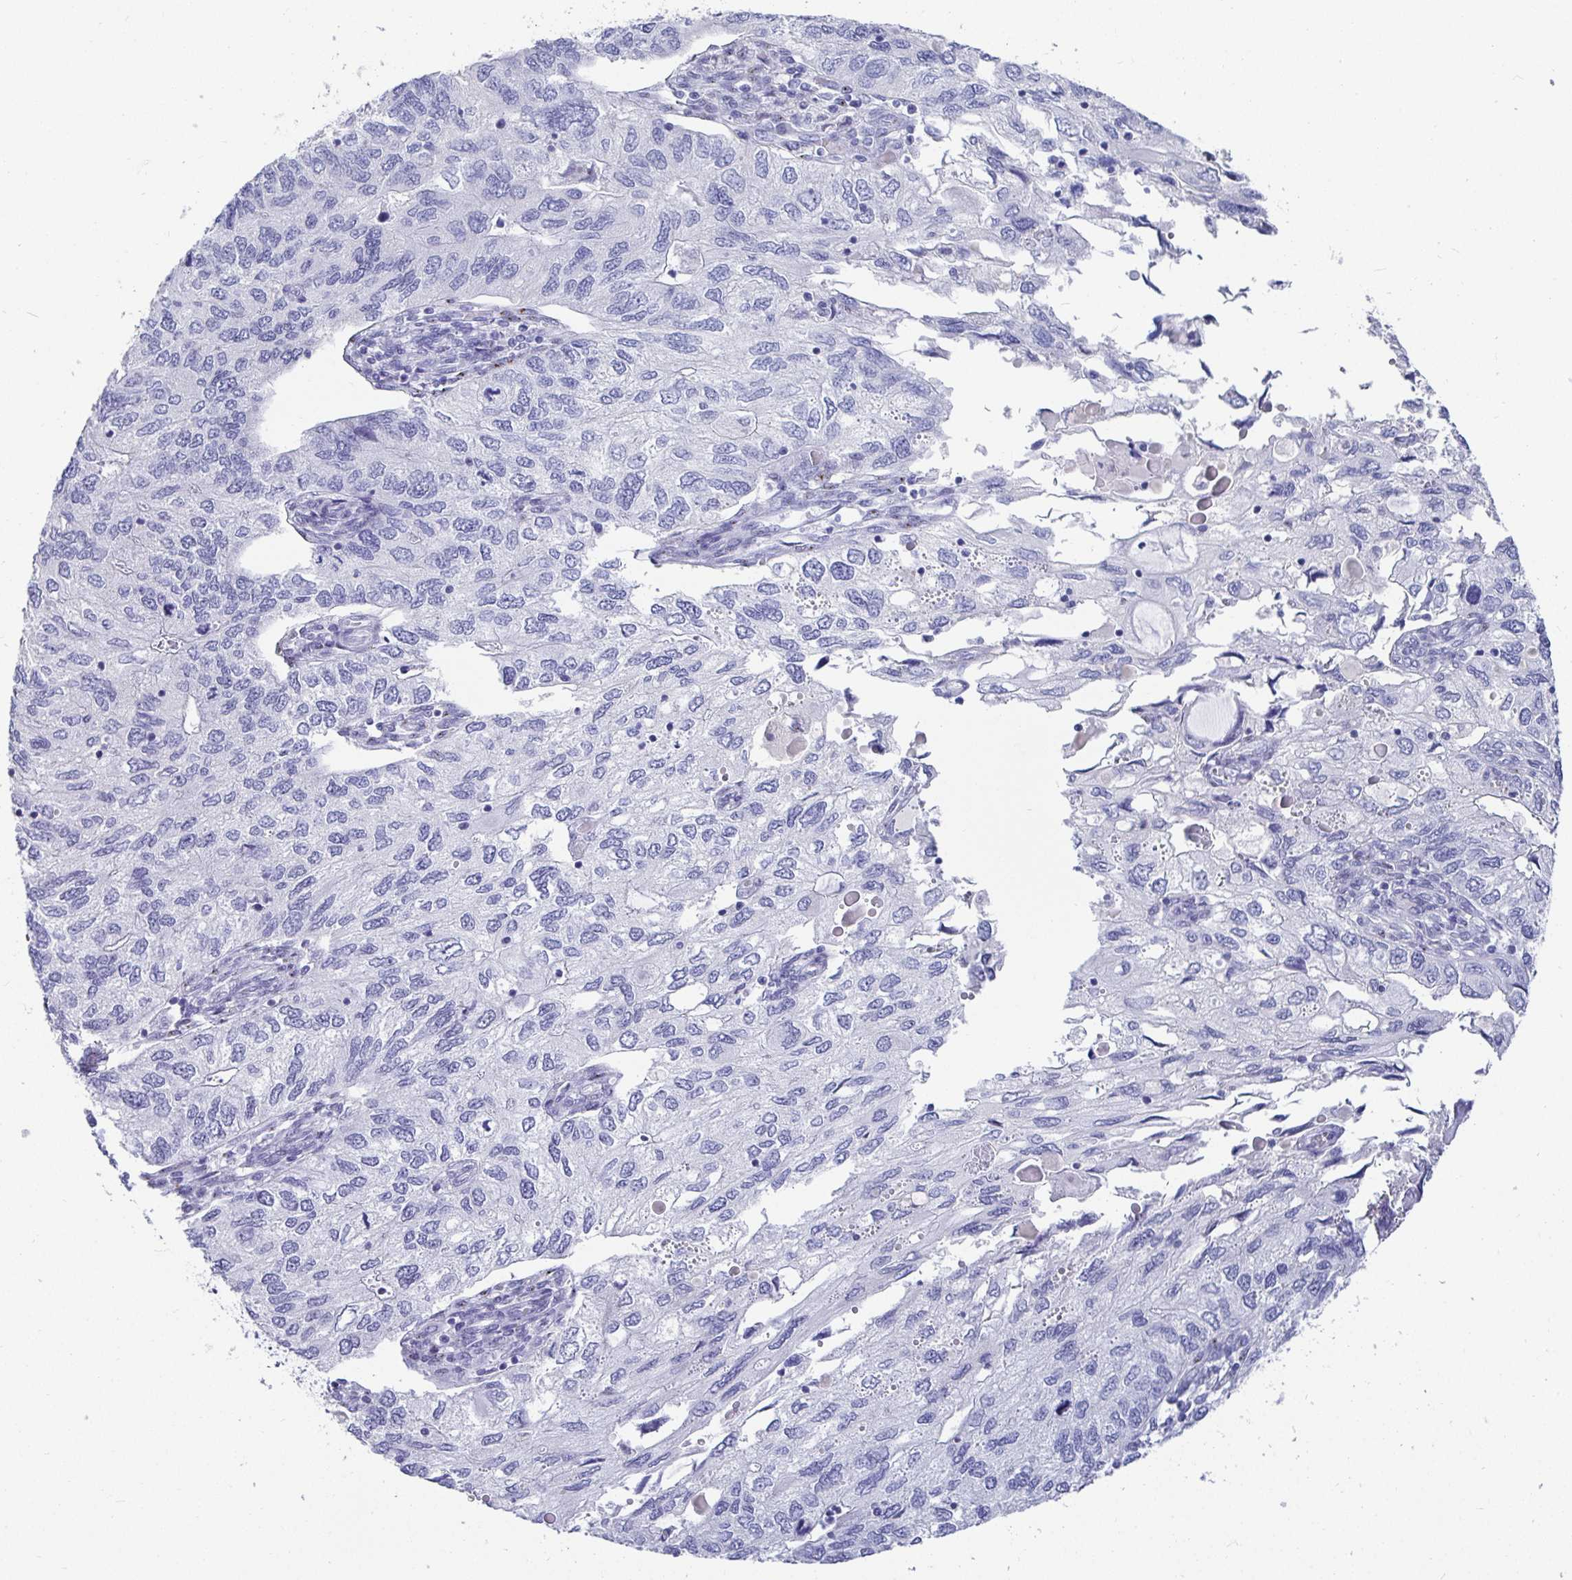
{"staining": {"intensity": "negative", "quantity": "none", "location": "none"}, "tissue": "endometrial cancer", "cell_type": "Tumor cells", "image_type": "cancer", "snomed": [{"axis": "morphology", "description": "Carcinoma, NOS"}, {"axis": "topography", "description": "Uterus"}], "caption": "A micrograph of endometrial carcinoma stained for a protein reveals no brown staining in tumor cells.", "gene": "TMEM241", "patient": {"sex": "female", "age": 76}}